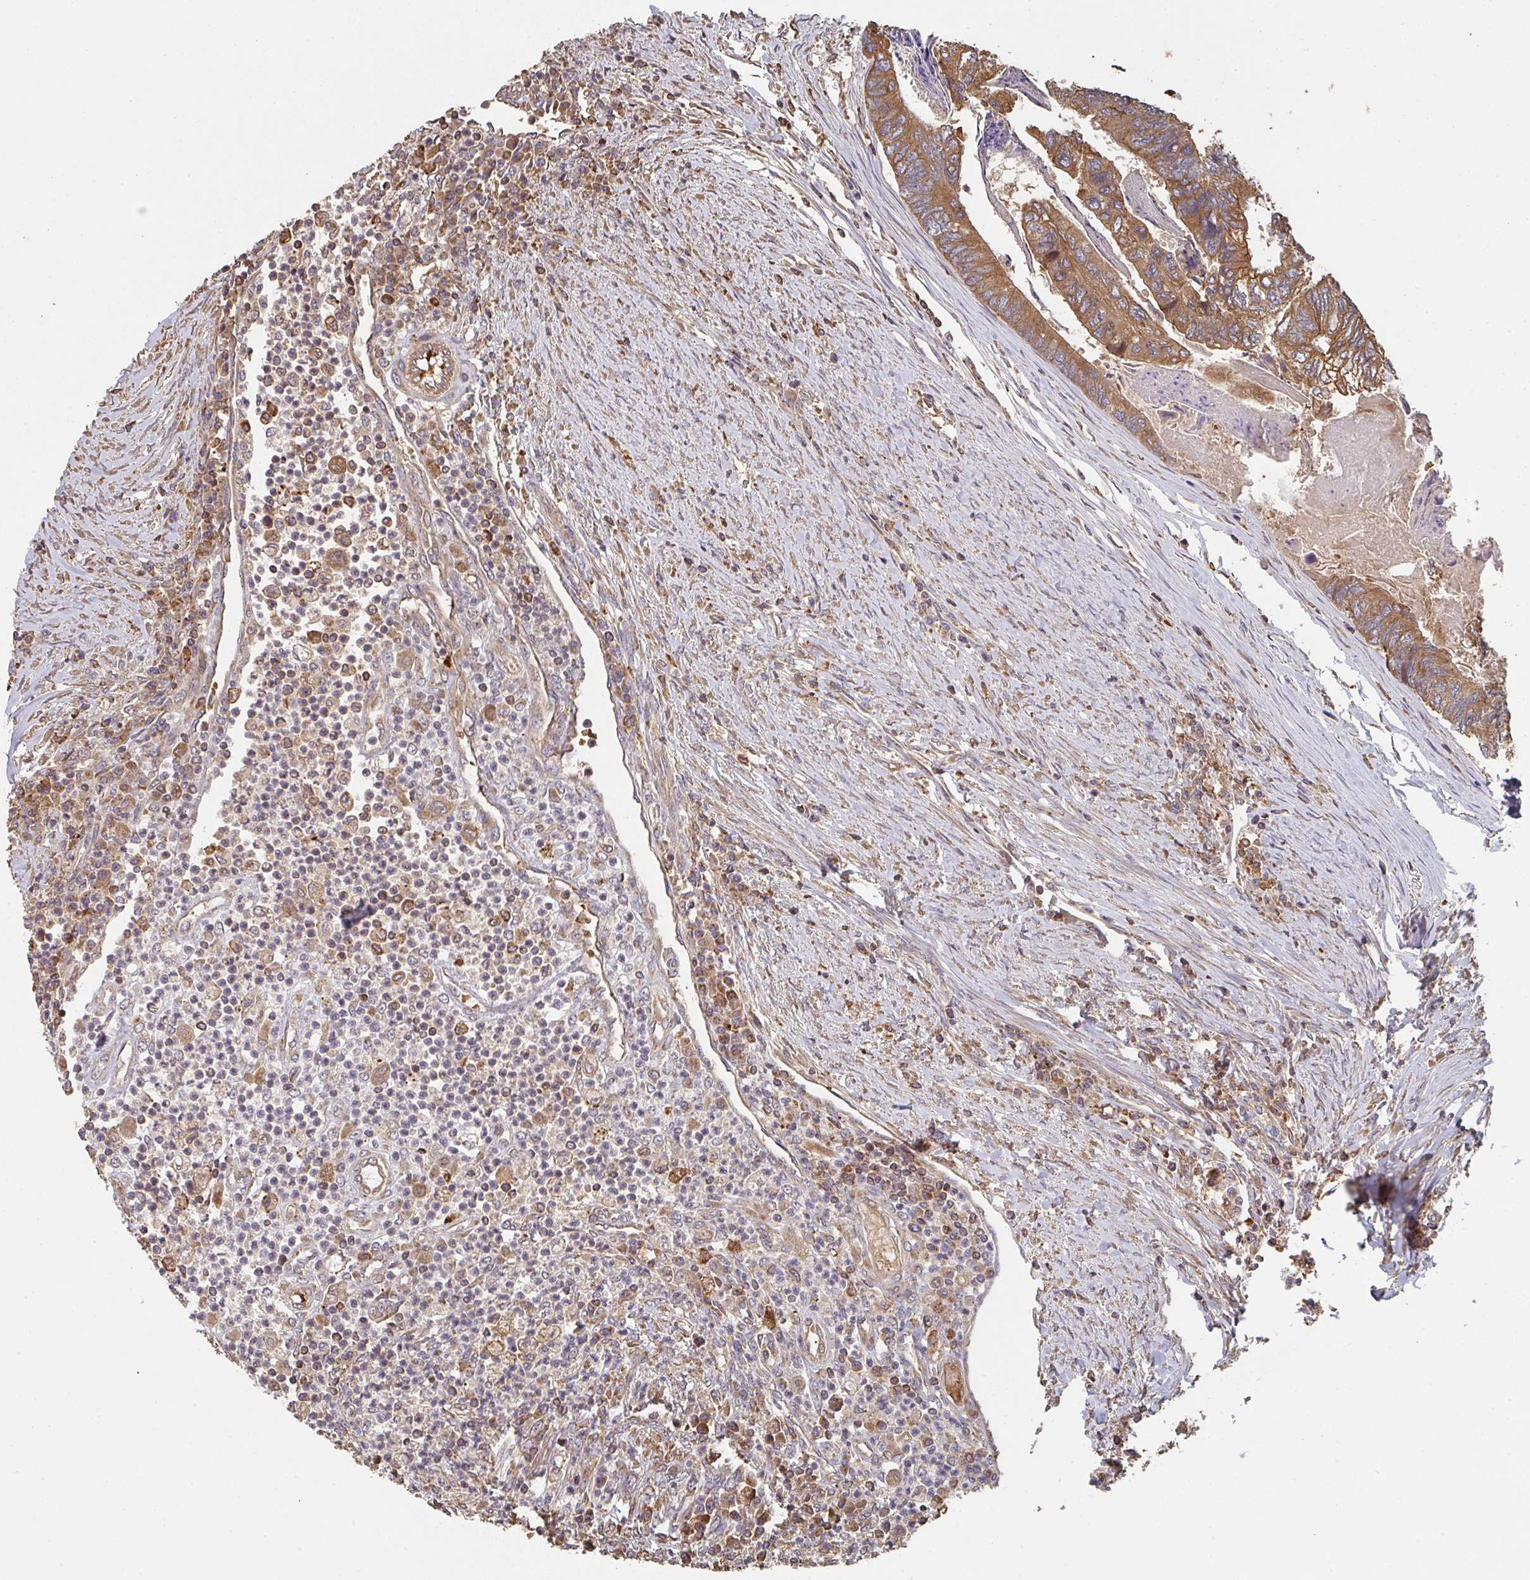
{"staining": {"intensity": "moderate", "quantity": ">75%", "location": "cytoplasmic/membranous"}, "tissue": "colorectal cancer", "cell_type": "Tumor cells", "image_type": "cancer", "snomed": [{"axis": "morphology", "description": "Adenocarcinoma, NOS"}, {"axis": "topography", "description": "Colon"}], "caption": "Colorectal adenocarcinoma stained with DAB (3,3'-diaminobenzidine) IHC shows medium levels of moderate cytoplasmic/membranous staining in approximately >75% of tumor cells.", "gene": "POLG", "patient": {"sex": "female", "age": 67}}